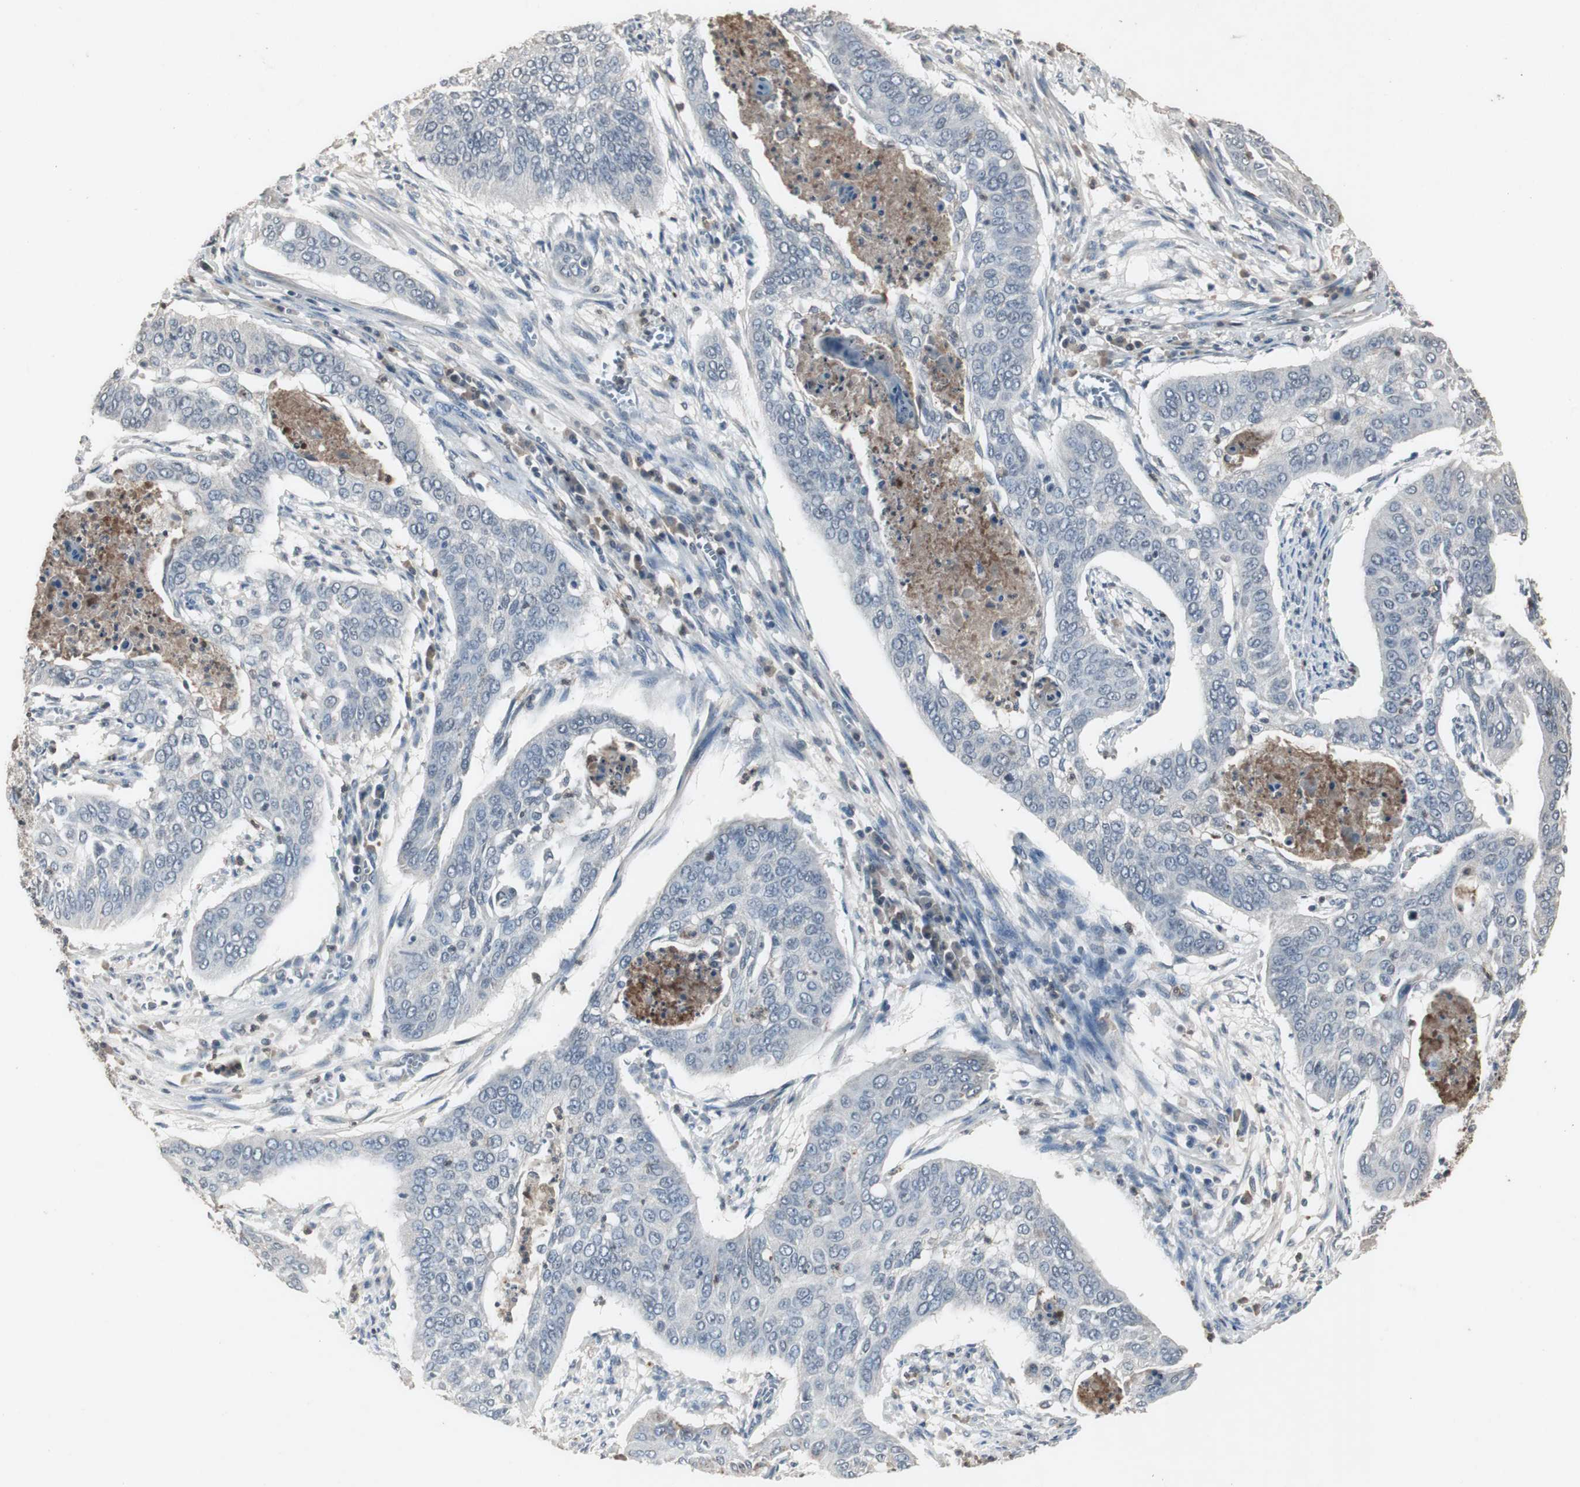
{"staining": {"intensity": "negative", "quantity": "none", "location": "none"}, "tissue": "cervical cancer", "cell_type": "Tumor cells", "image_type": "cancer", "snomed": [{"axis": "morphology", "description": "Squamous cell carcinoma, NOS"}, {"axis": "topography", "description": "Cervix"}], "caption": "Immunohistochemistry (IHC) of squamous cell carcinoma (cervical) exhibits no staining in tumor cells. (Immunohistochemistry, brightfield microscopy, high magnification).", "gene": "ADNP2", "patient": {"sex": "female", "age": 39}}